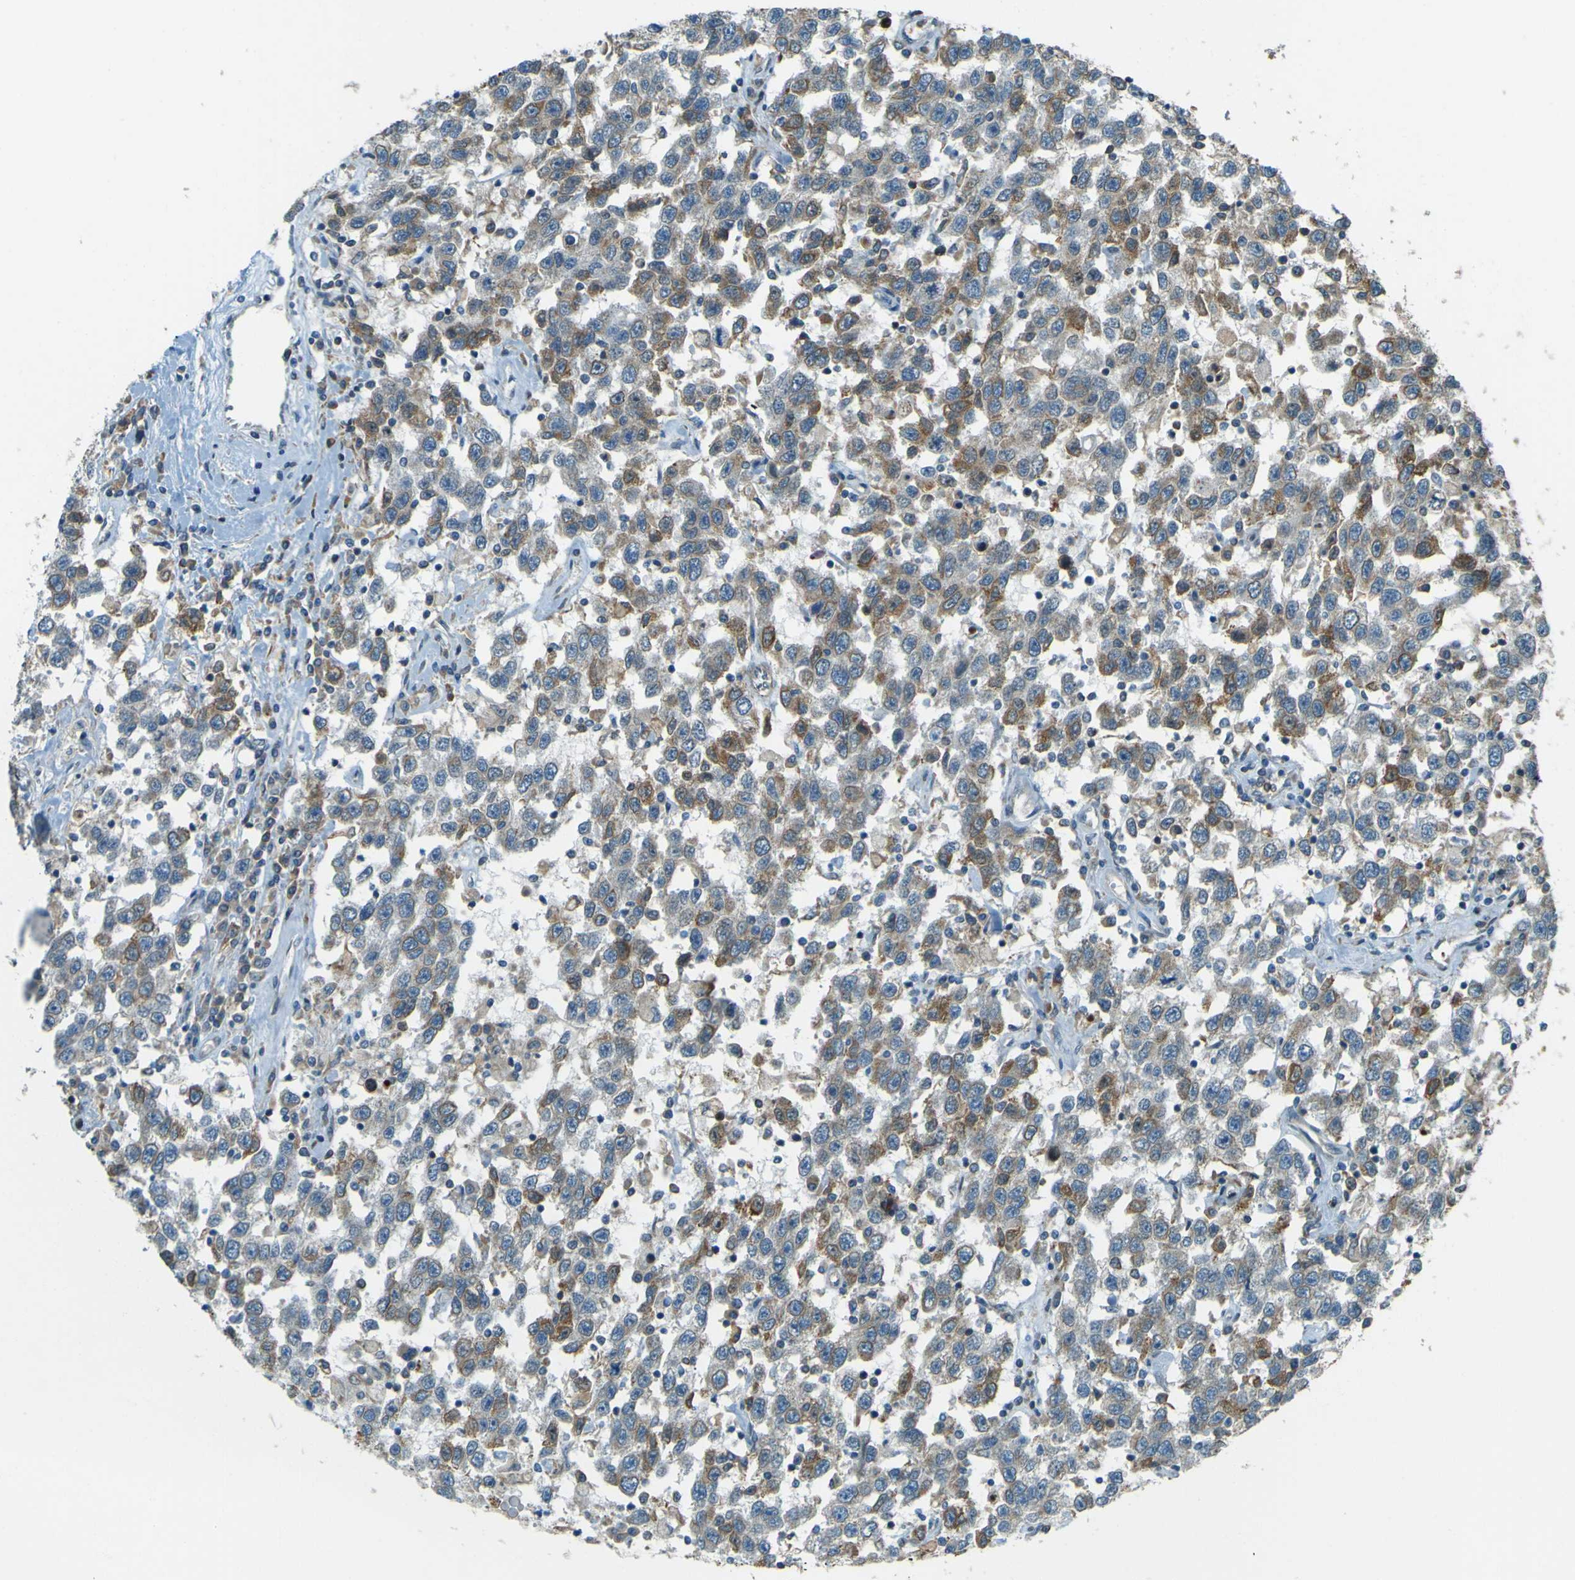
{"staining": {"intensity": "moderate", "quantity": "<25%", "location": "cytoplasmic/membranous"}, "tissue": "testis cancer", "cell_type": "Tumor cells", "image_type": "cancer", "snomed": [{"axis": "morphology", "description": "Seminoma, NOS"}, {"axis": "topography", "description": "Testis"}], "caption": "Approximately <25% of tumor cells in testis seminoma exhibit moderate cytoplasmic/membranous protein staining as visualized by brown immunohistochemical staining.", "gene": "LPCAT1", "patient": {"sex": "male", "age": 41}}